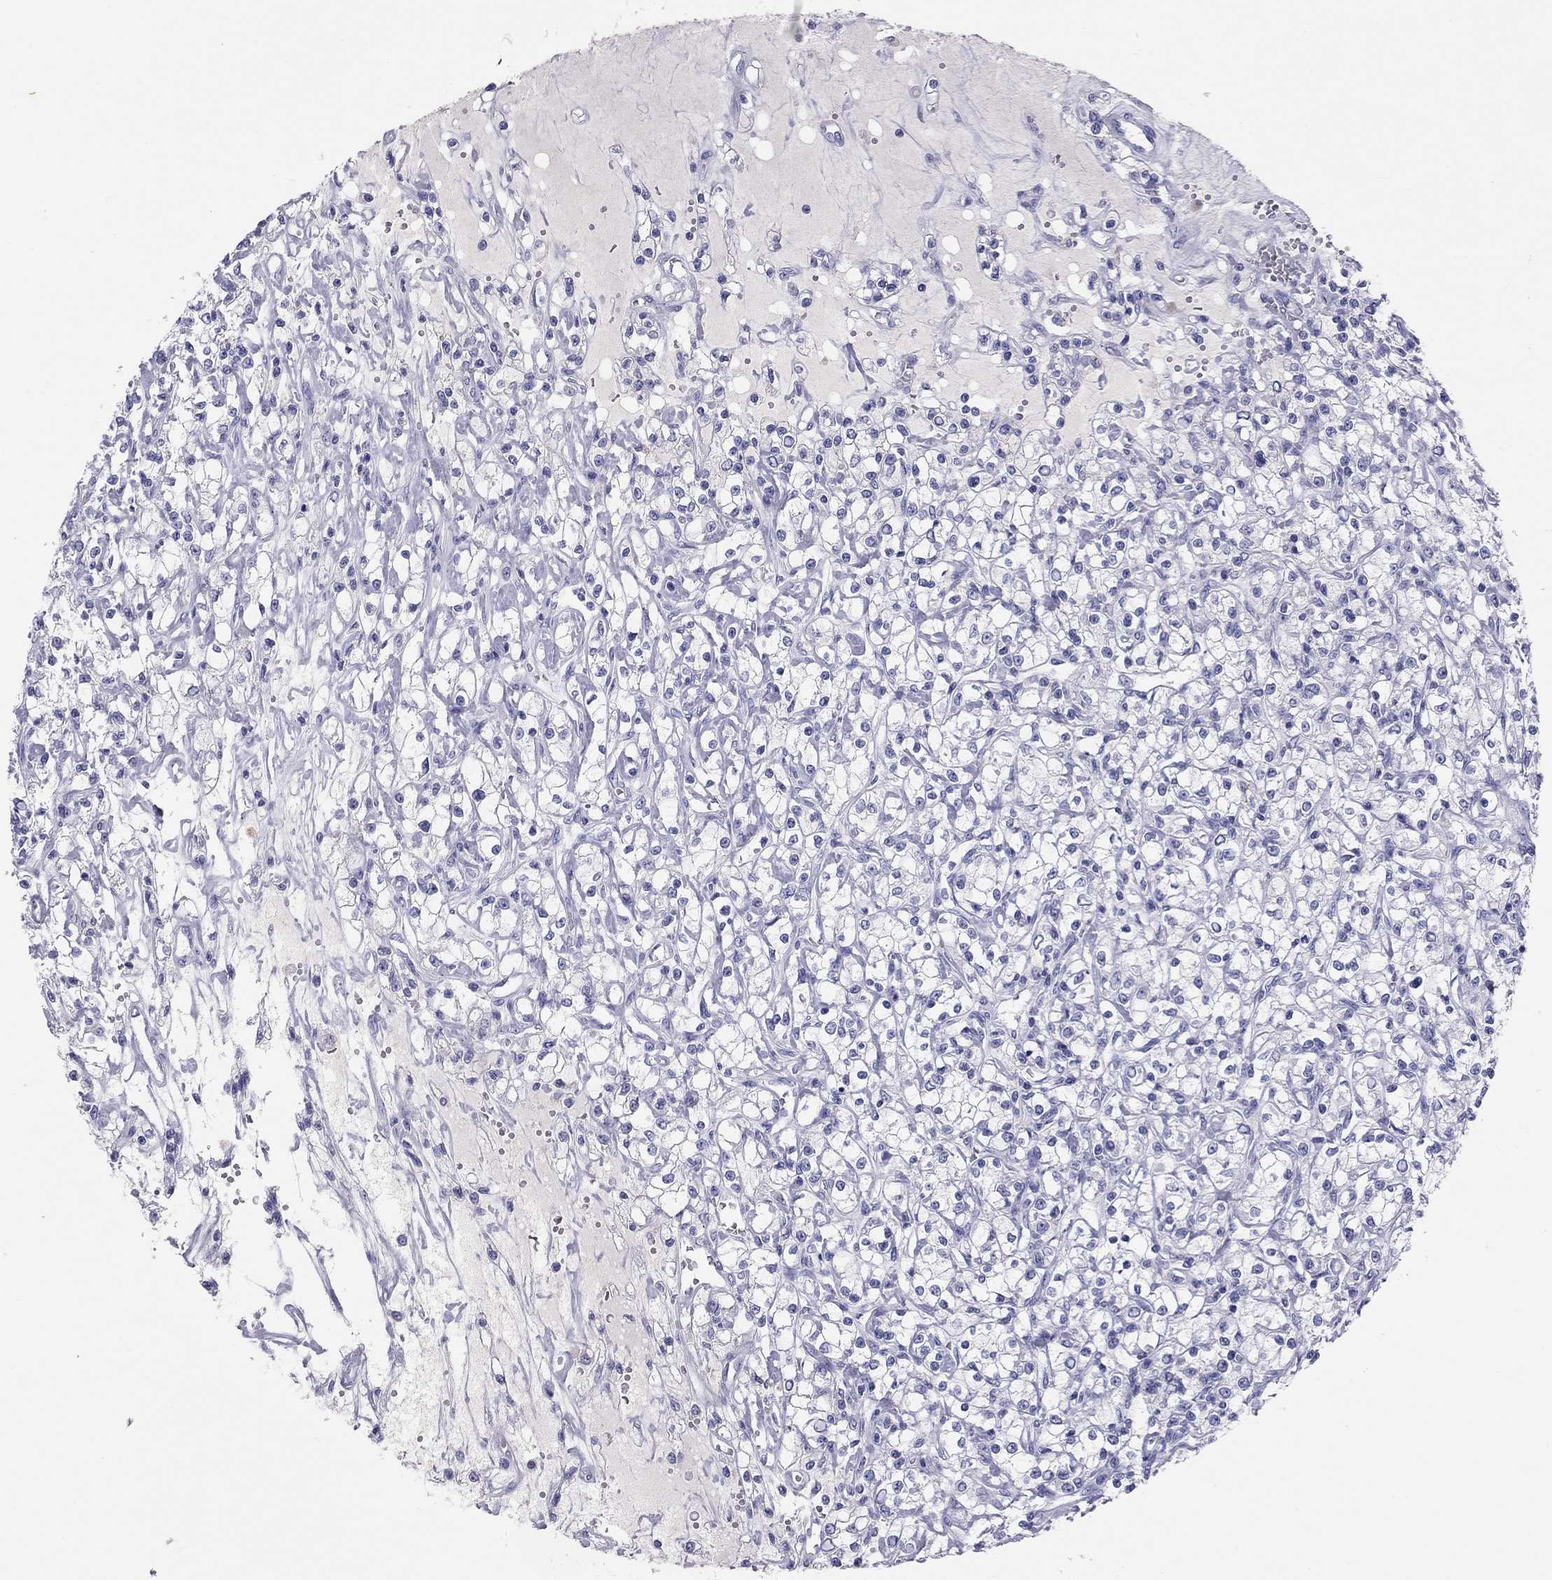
{"staining": {"intensity": "negative", "quantity": "none", "location": "none"}, "tissue": "renal cancer", "cell_type": "Tumor cells", "image_type": "cancer", "snomed": [{"axis": "morphology", "description": "Adenocarcinoma, NOS"}, {"axis": "topography", "description": "Kidney"}], "caption": "Tumor cells show no significant protein staining in renal cancer. (DAB IHC visualized using brightfield microscopy, high magnification).", "gene": "CALHM1", "patient": {"sex": "female", "age": 59}}